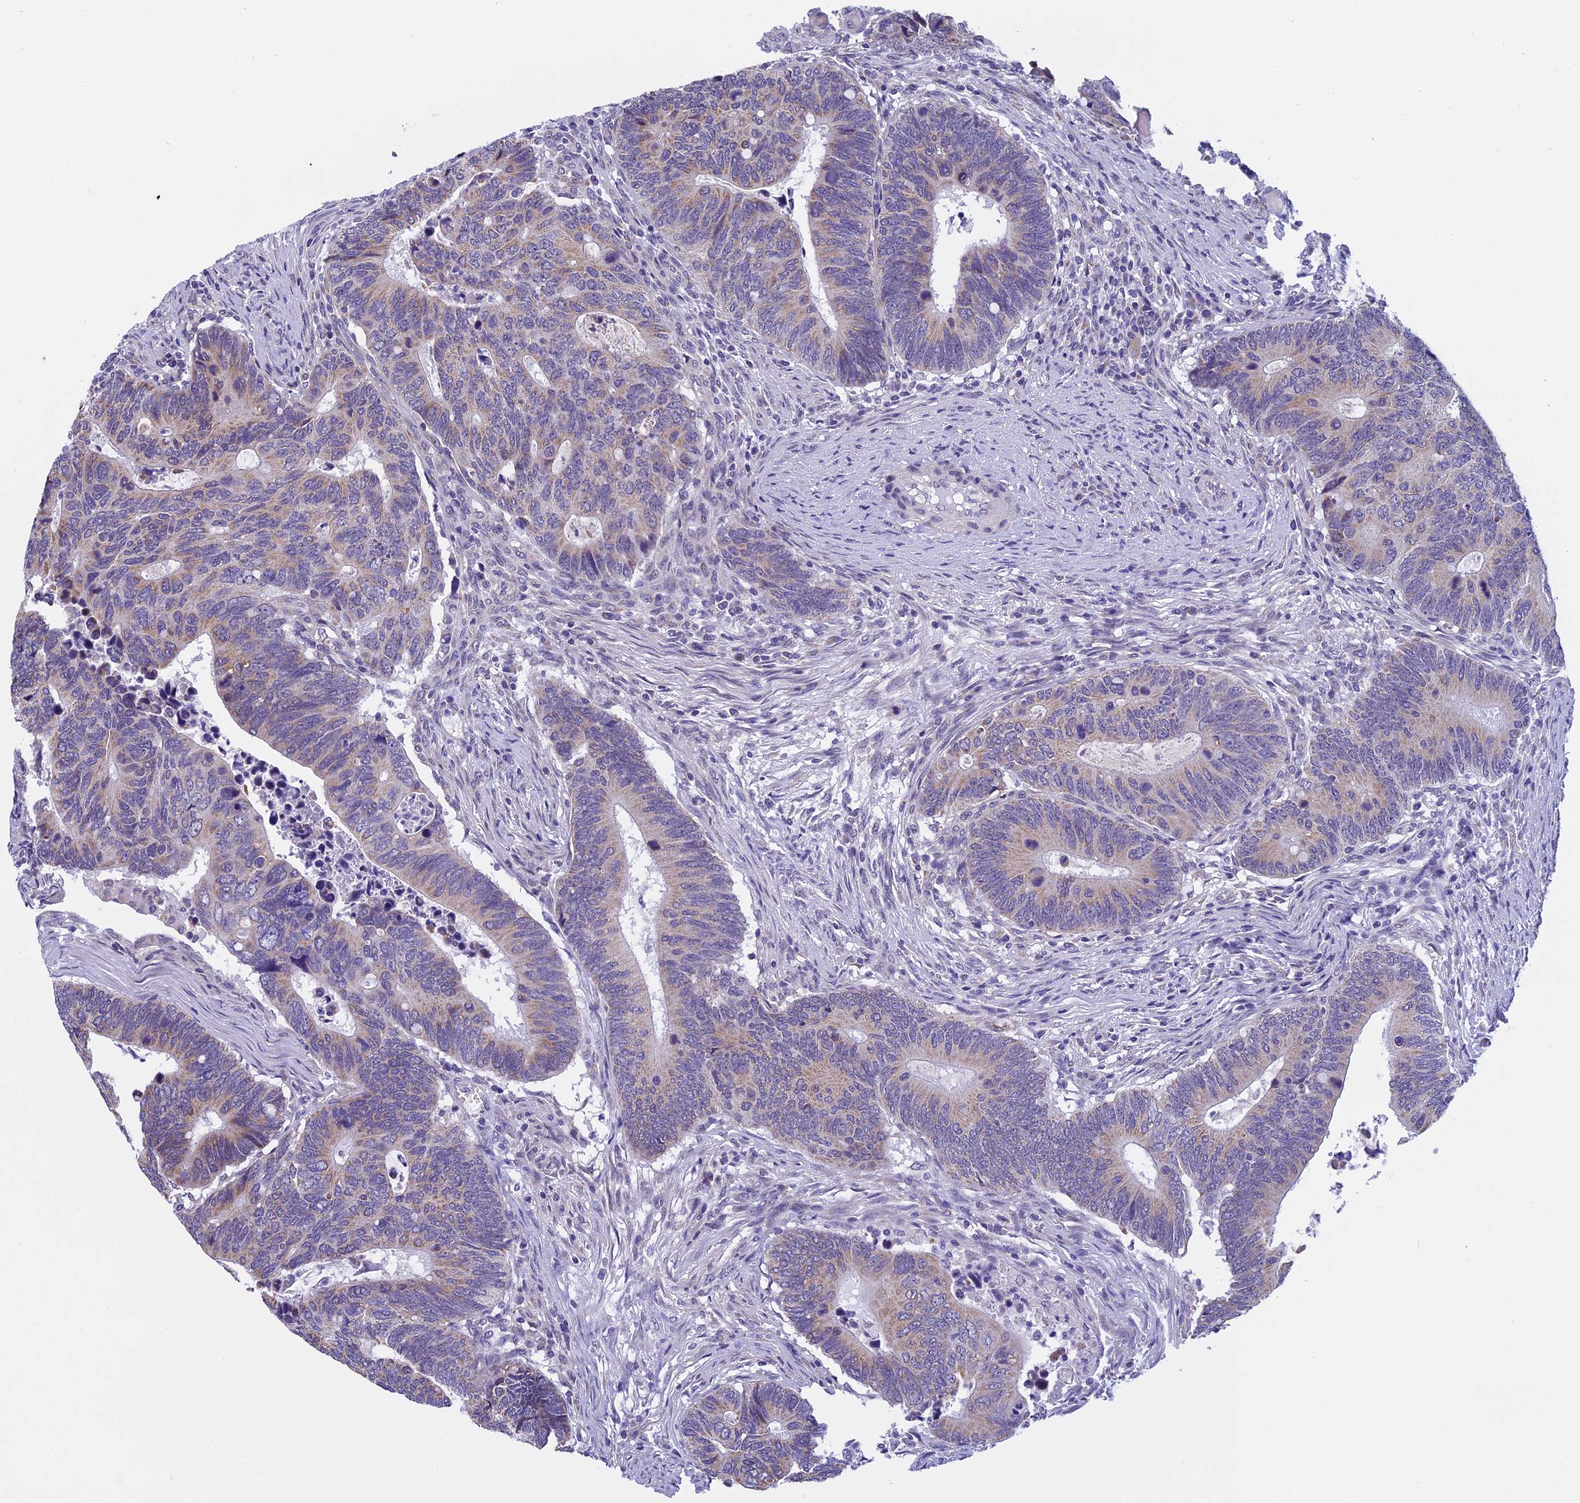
{"staining": {"intensity": "weak", "quantity": ">75%", "location": "cytoplasmic/membranous"}, "tissue": "colorectal cancer", "cell_type": "Tumor cells", "image_type": "cancer", "snomed": [{"axis": "morphology", "description": "Adenocarcinoma, NOS"}, {"axis": "topography", "description": "Colon"}], "caption": "A low amount of weak cytoplasmic/membranous expression is identified in approximately >75% of tumor cells in adenocarcinoma (colorectal) tissue.", "gene": "ZNF317", "patient": {"sex": "male", "age": 87}}